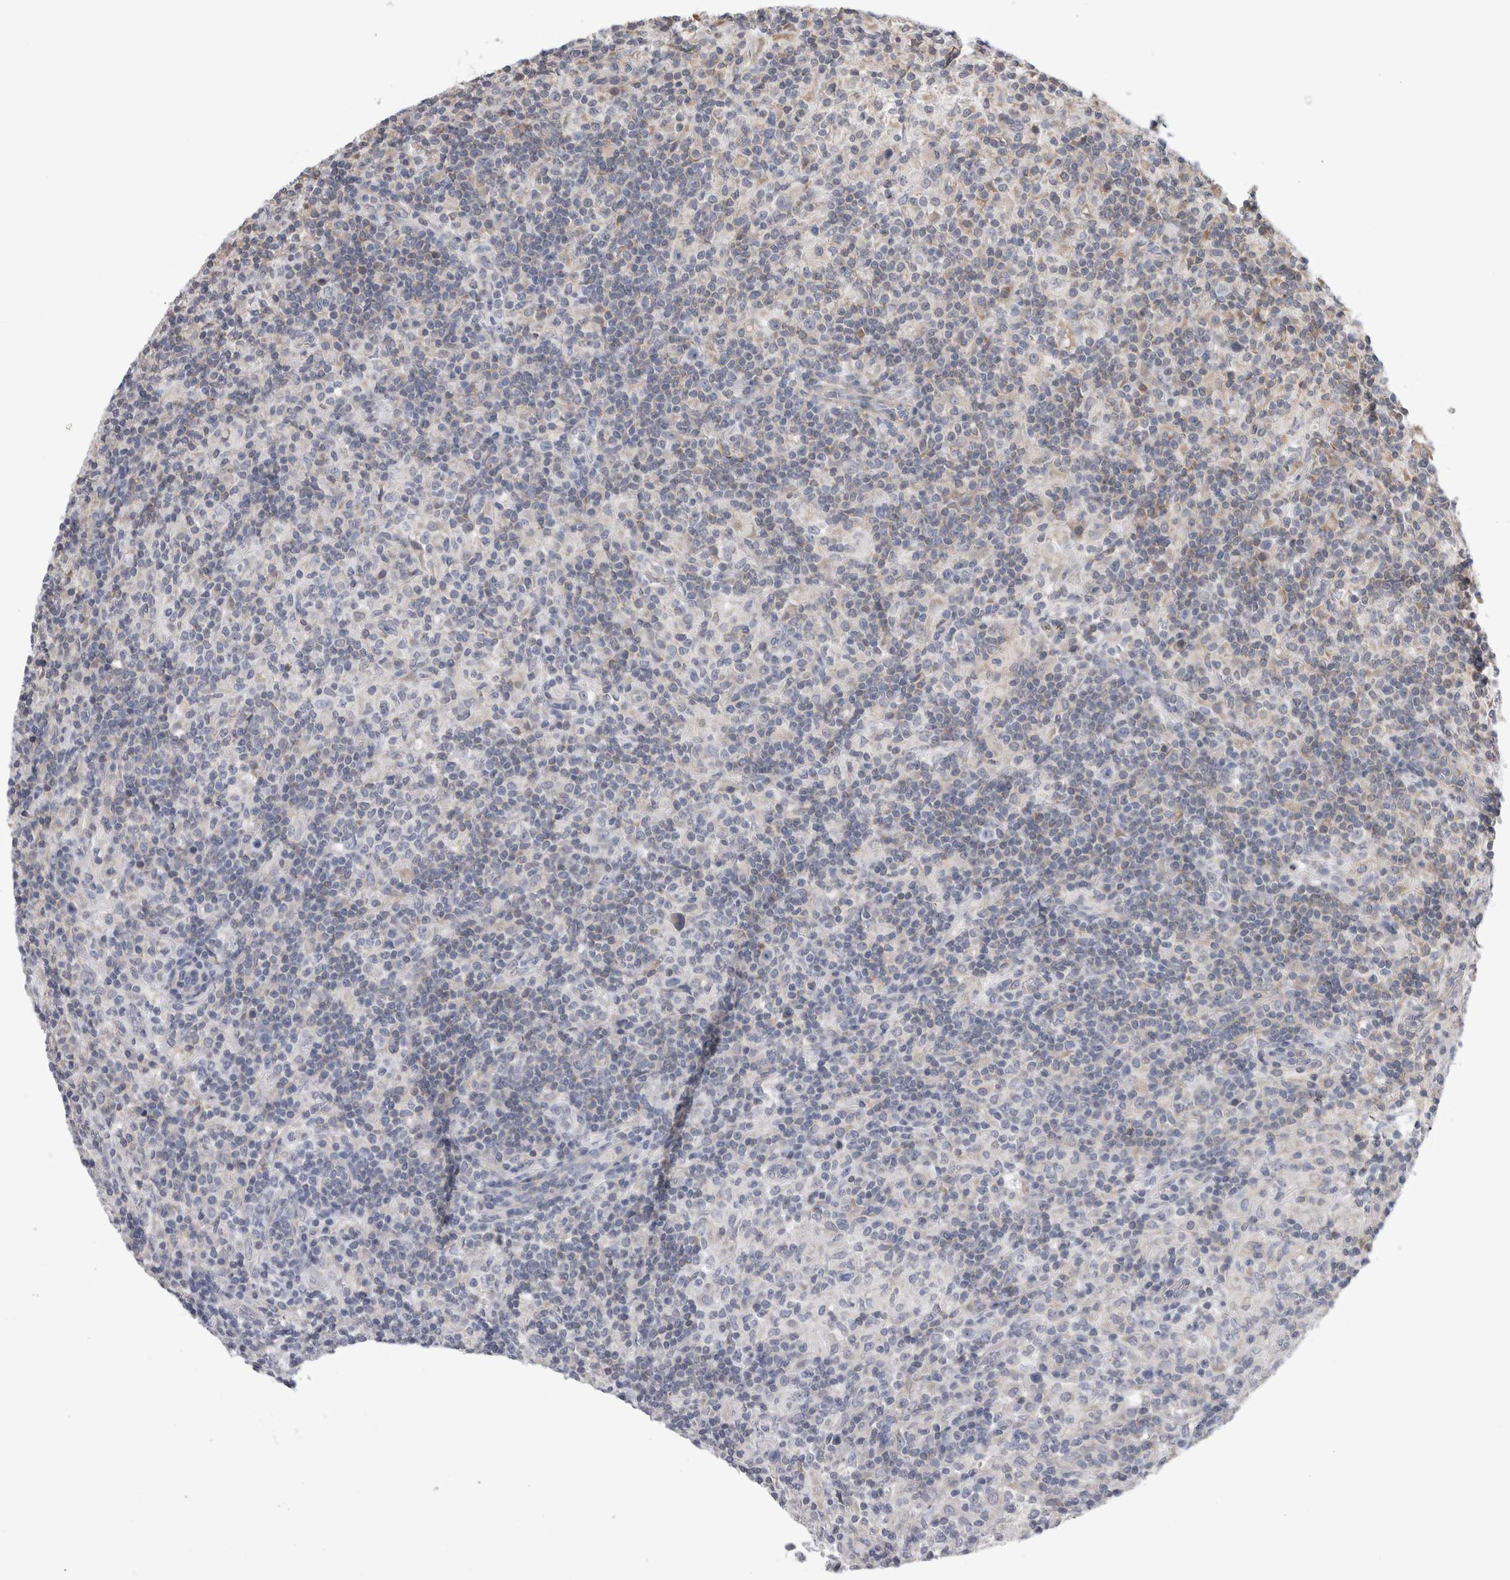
{"staining": {"intensity": "negative", "quantity": "none", "location": "none"}, "tissue": "lymphoma", "cell_type": "Tumor cells", "image_type": "cancer", "snomed": [{"axis": "morphology", "description": "Hodgkin's disease, NOS"}, {"axis": "topography", "description": "Lymph node"}], "caption": "Tumor cells show no significant expression in lymphoma. The staining is performed using DAB brown chromogen with nuclei counter-stained in using hematoxylin.", "gene": "SMAP2", "patient": {"sex": "male", "age": 70}}